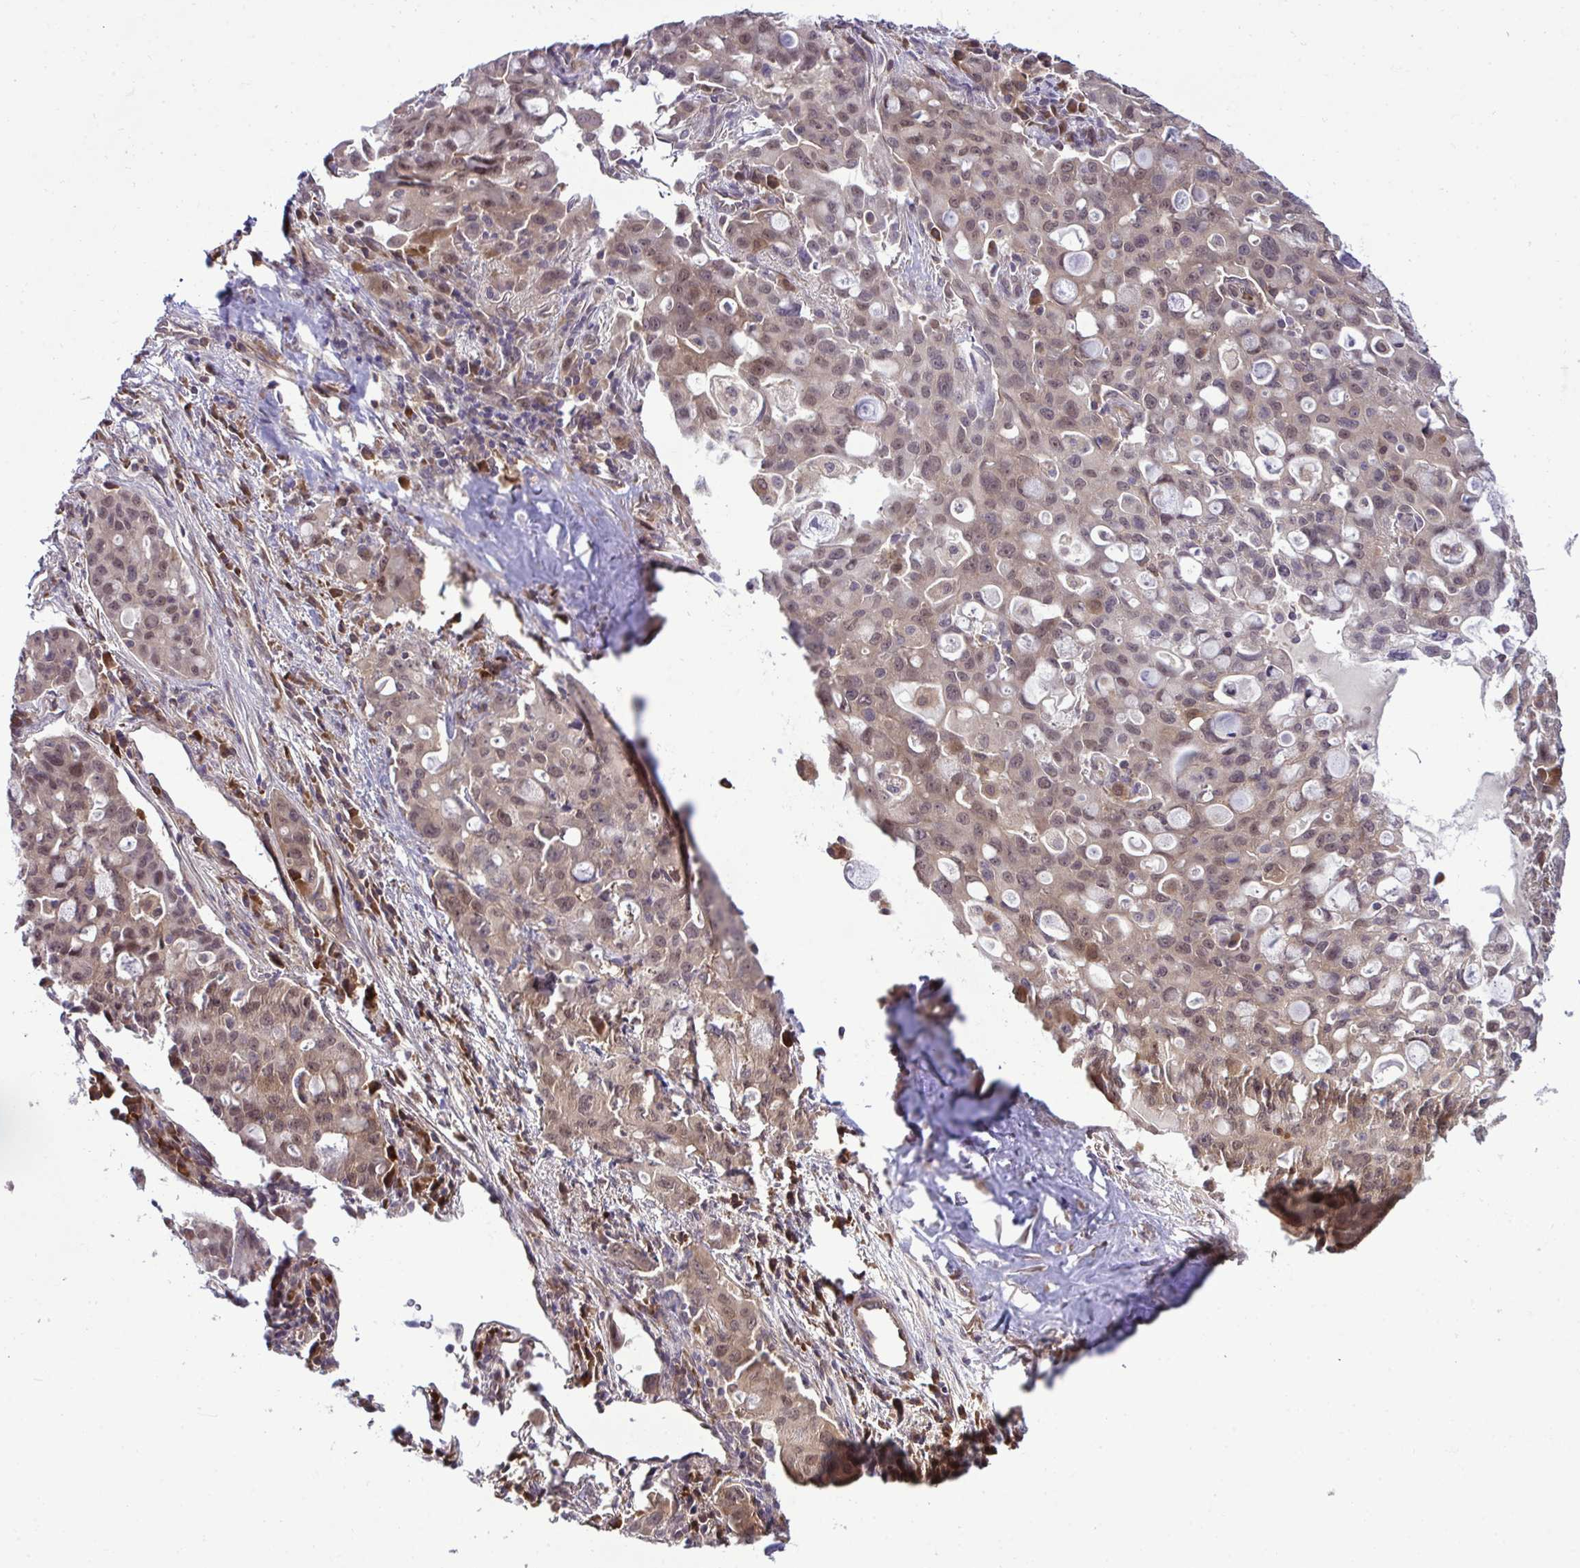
{"staining": {"intensity": "moderate", "quantity": ">75%", "location": "nuclear"}, "tissue": "lung cancer", "cell_type": "Tumor cells", "image_type": "cancer", "snomed": [{"axis": "morphology", "description": "Adenocarcinoma, NOS"}, {"axis": "topography", "description": "Lung"}], "caption": "Human lung cancer stained with a brown dye displays moderate nuclear positive staining in approximately >75% of tumor cells.", "gene": "CMPK1", "patient": {"sex": "female", "age": 44}}